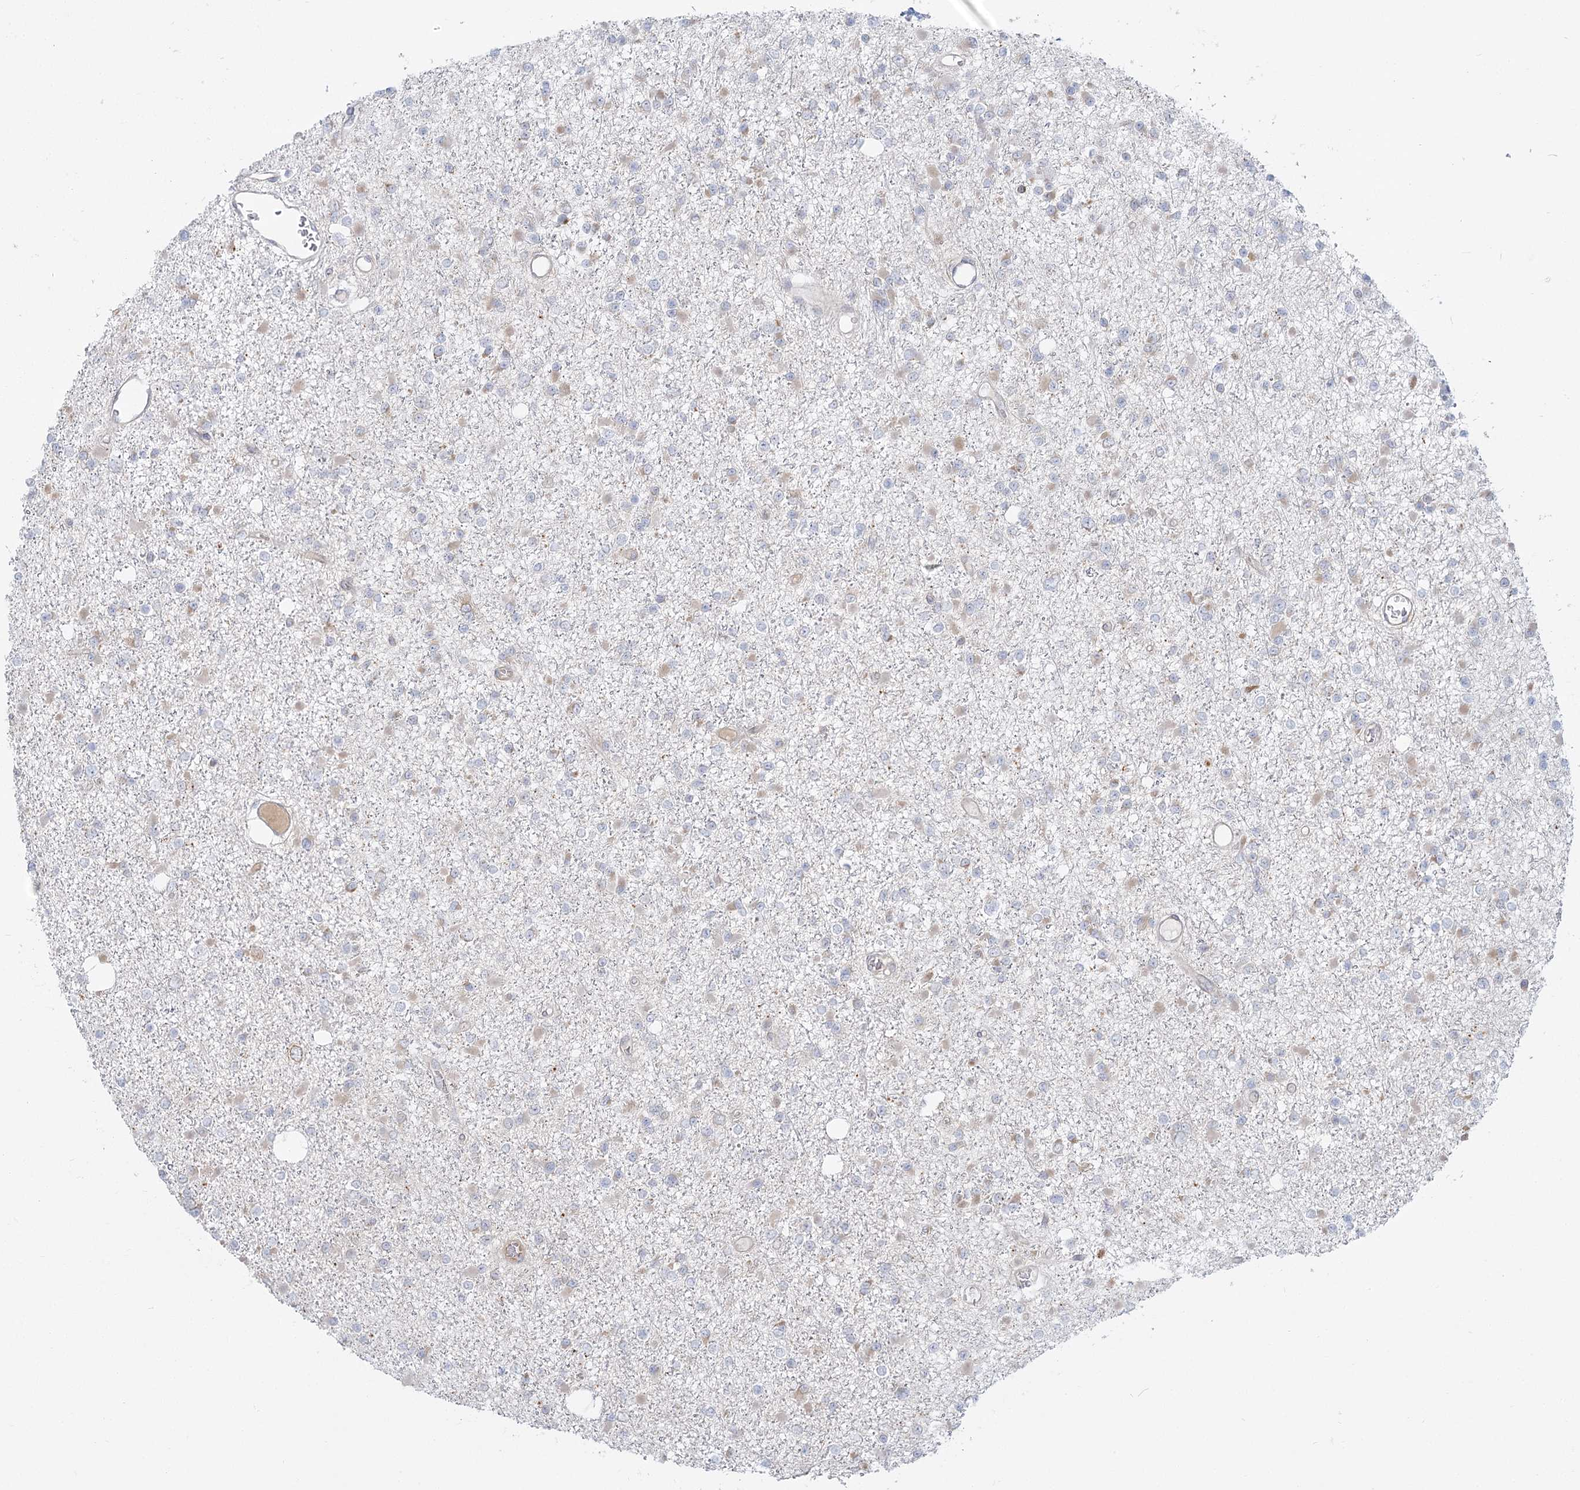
{"staining": {"intensity": "negative", "quantity": "none", "location": "none"}, "tissue": "glioma", "cell_type": "Tumor cells", "image_type": "cancer", "snomed": [{"axis": "morphology", "description": "Glioma, malignant, Low grade"}, {"axis": "topography", "description": "Brain"}], "caption": "An image of human malignant glioma (low-grade) is negative for staining in tumor cells.", "gene": "MTMR3", "patient": {"sex": "female", "age": 22}}